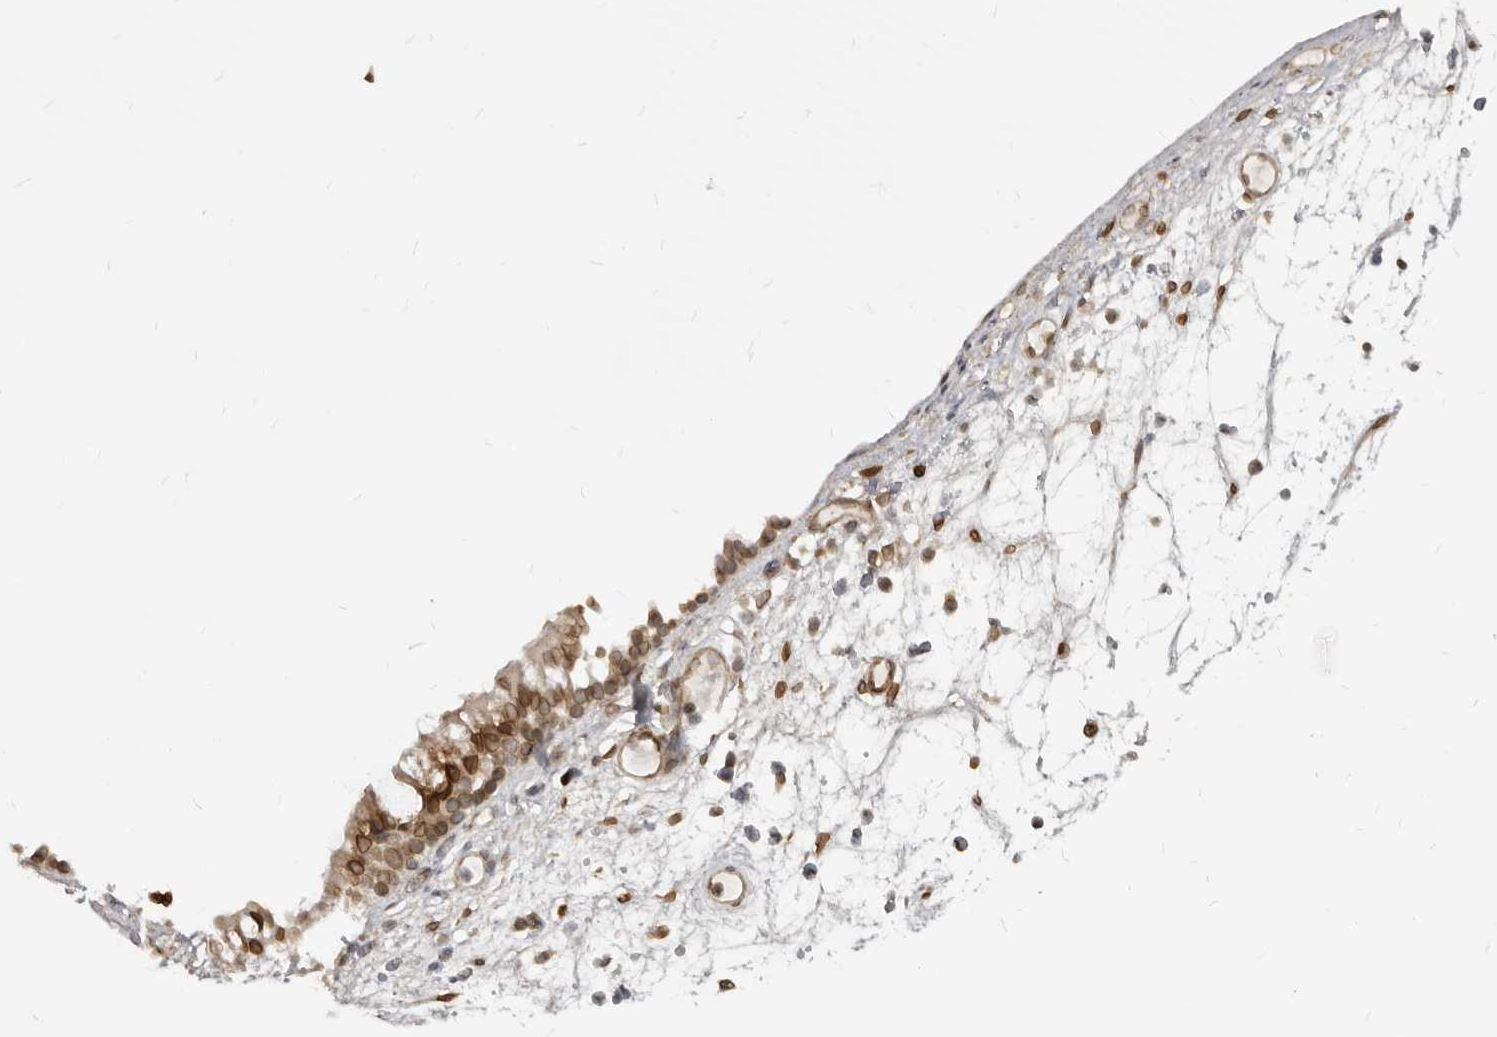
{"staining": {"intensity": "strong", "quantity": "25%-75%", "location": "cytoplasmic/membranous,nuclear"}, "tissue": "nasopharynx", "cell_type": "Respiratory epithelial cells", "image_type": "normal", "snomed": [{"axis": "morphology", "description": "Normal tissue, NOS"}, {"axis": "morphology", "description": "Inflammation, NOS"}, {"axis": "morphology", "description": "Malignant melanoma, Metastatic site"}, {"axis": "topography", "description": "Nasopharynx"}], "caption": "IHC of benign human nasopharynx demonstrates high levels of strong cytoplasmic/membranous,nuclear staining in about 25%-75% of respiratory epithelial cells.", "gene": "NUP153", "patient": {"sex": "male", "age": 70}}